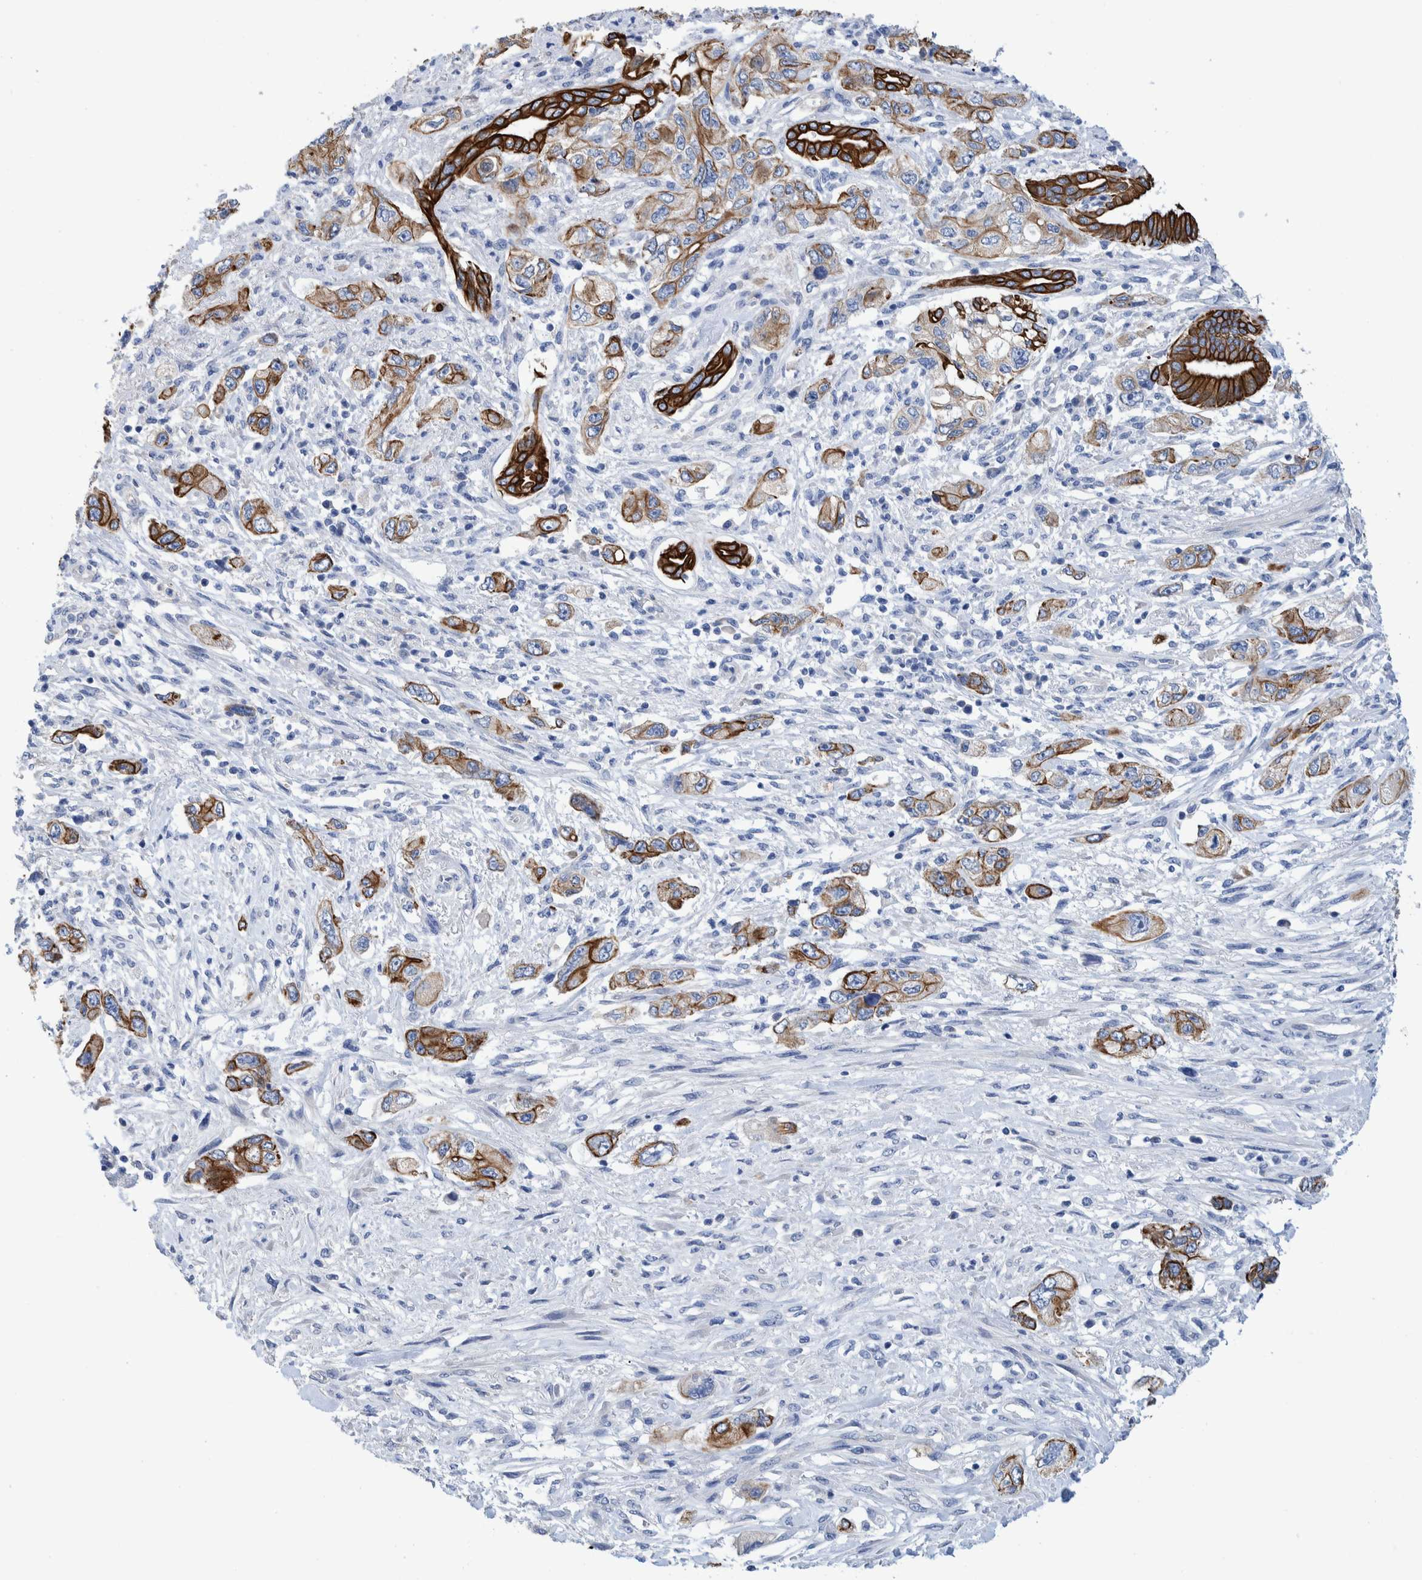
{"staining": {"intensity": "moderate", "quantity": ">75%", "location": "cytoplasmic/membranous"}, "tissue": "pancreatic cancer", "cell_type": "Tumor cells", "image_type": "cancer", "snomed": [{"axis": "morphology", "description": "Adenocarcinoma, NOS"}, {"axis": "topography", "description": "Pancreas"}], "caption": "A histopathology image of pancreatic cancer (adenocarcinoma) stained for a protein exhibits moderate cytoplasmic/membranous brown staining in tumor cells.", "gene": "MKS1", "patient": {"sex": "female", "age": 73}}